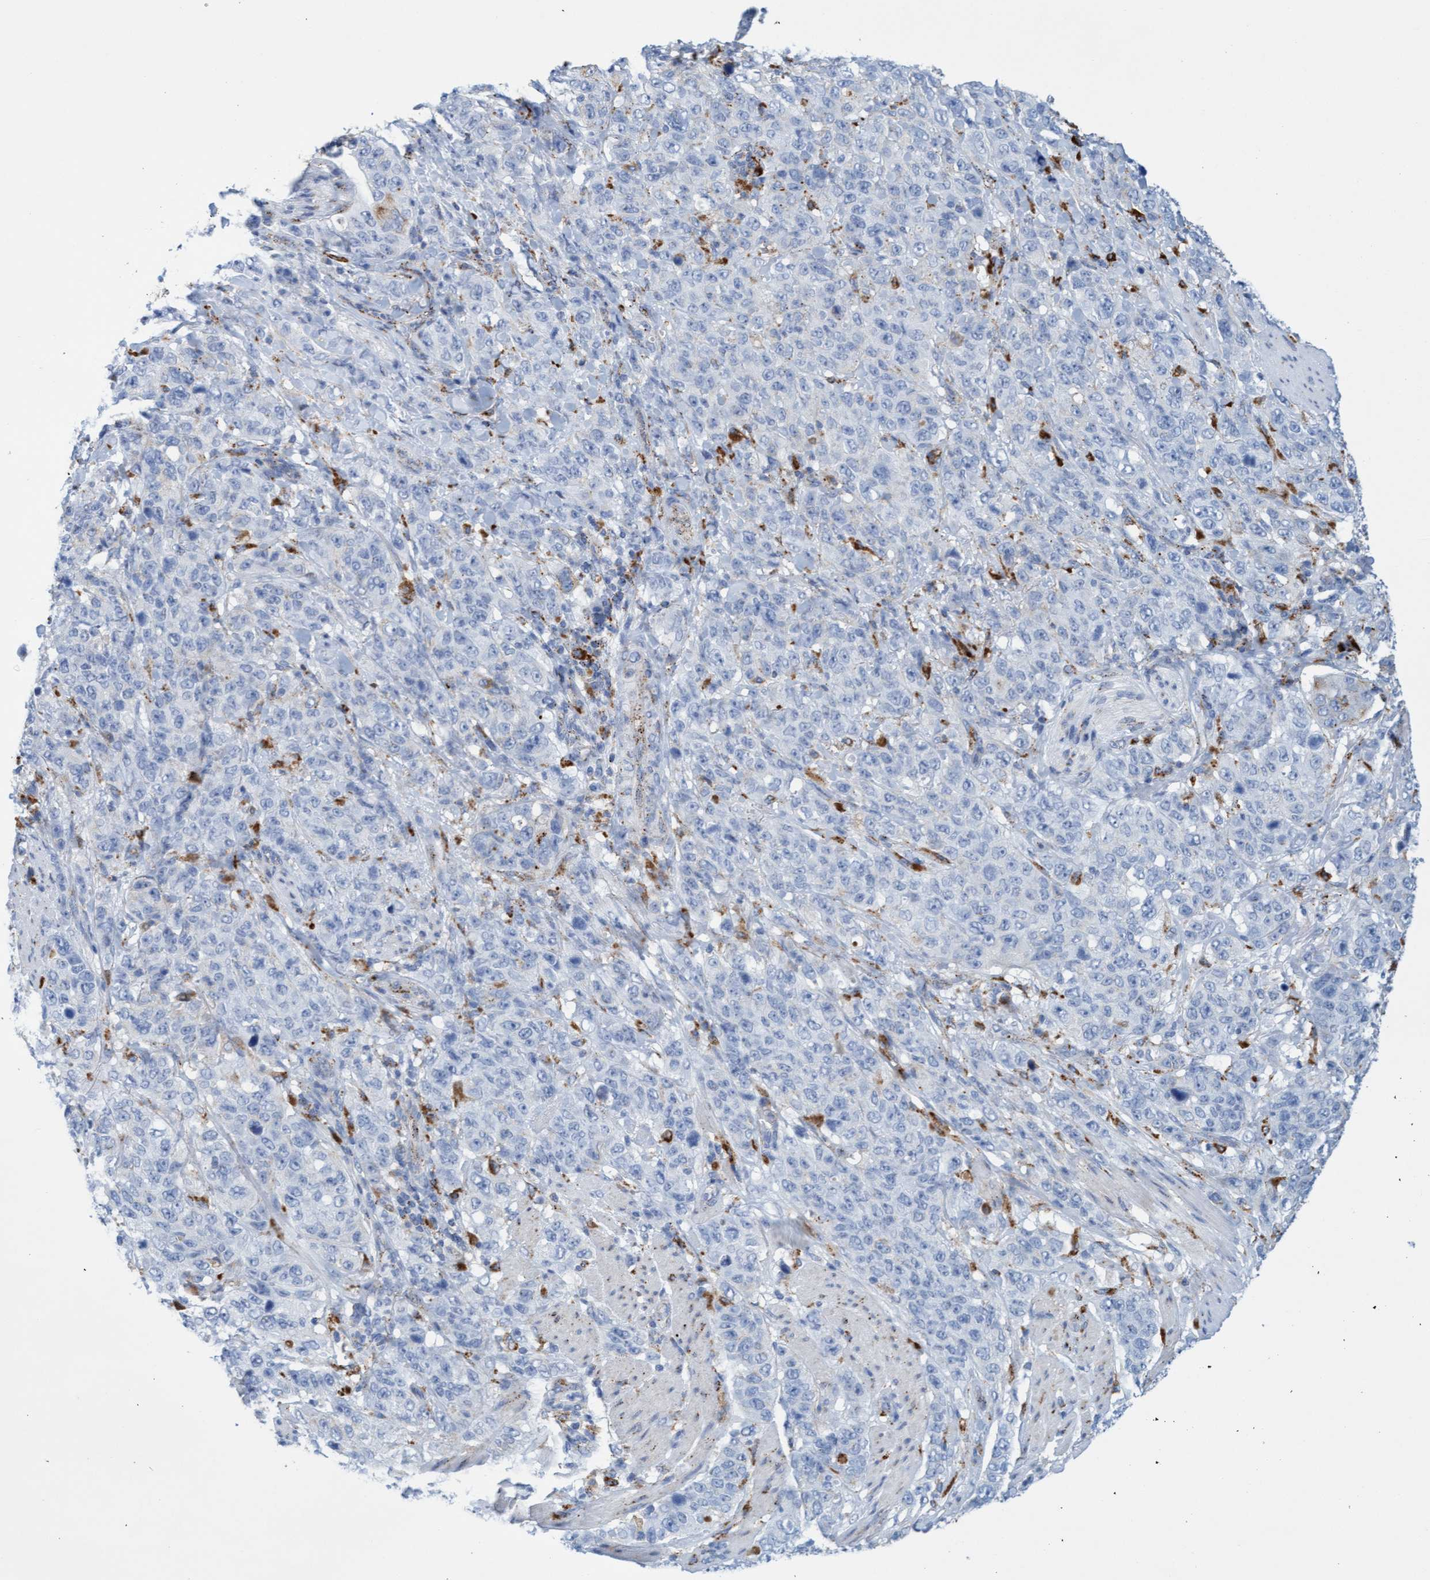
{"staining": {"intensity": "negative", "quantity": "none", "location": "none"}, "tissue": "stomach cancer", "cell_type": "Tumor cells", "image_type": "cancer", "snomed": [{"axis": "morphology", "description": "Adenocarcinoma, NOS"}, {"axis": "topography", "description": "Stomach"}], "caption": "This is an IHC micrograph of human adenocarcinoma (stomach). There is no staining in tumor cells.", "gene": "SGSH", "patient": {"sex": "male", "age": 48}}